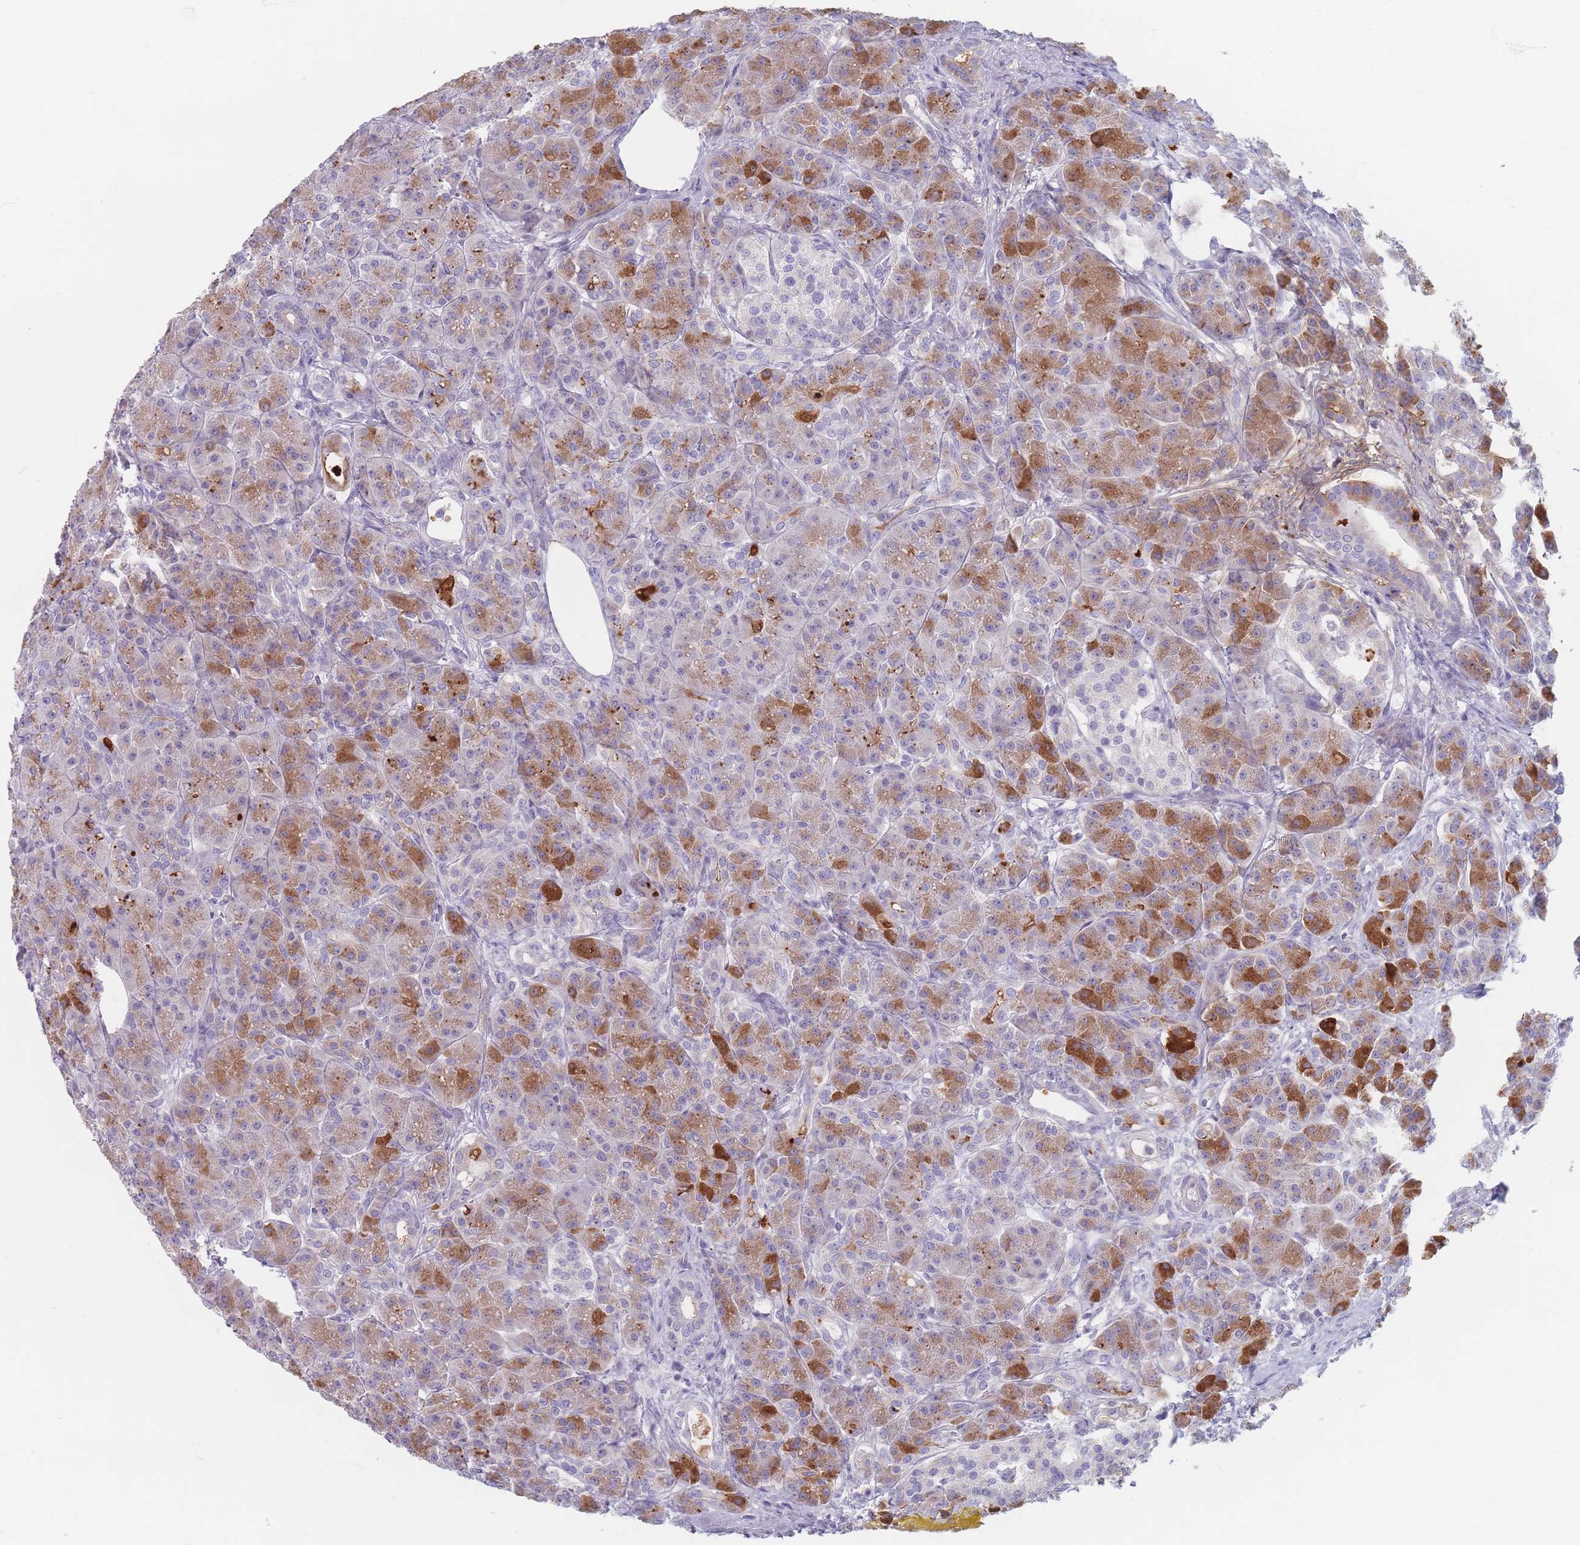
{"staining": {"intensity": "strong", "quantity": "<25%", "location": "cytoplasmic/membranous"}, "tissue": "pancreas", "cell_type": "Exocrine glandular cells", "image_type": "normal", "snomed": [{"axis": "morphology", "description": "Normal tissue, NOS"}, {"axis": "topography", "description": "Pancreas"}], "caption": "Protein positivity by immunohistochemistry reveals strong cytoplasmic/membranous staining in about <25% of exocrine glandular cells in normal pancreas. (DAB (3,3'-diaminobenzidine) IHC with brightfield microscopy, high magnification).", "gene": "PIGM", "patient": {"sex": "male", "age": 63}}